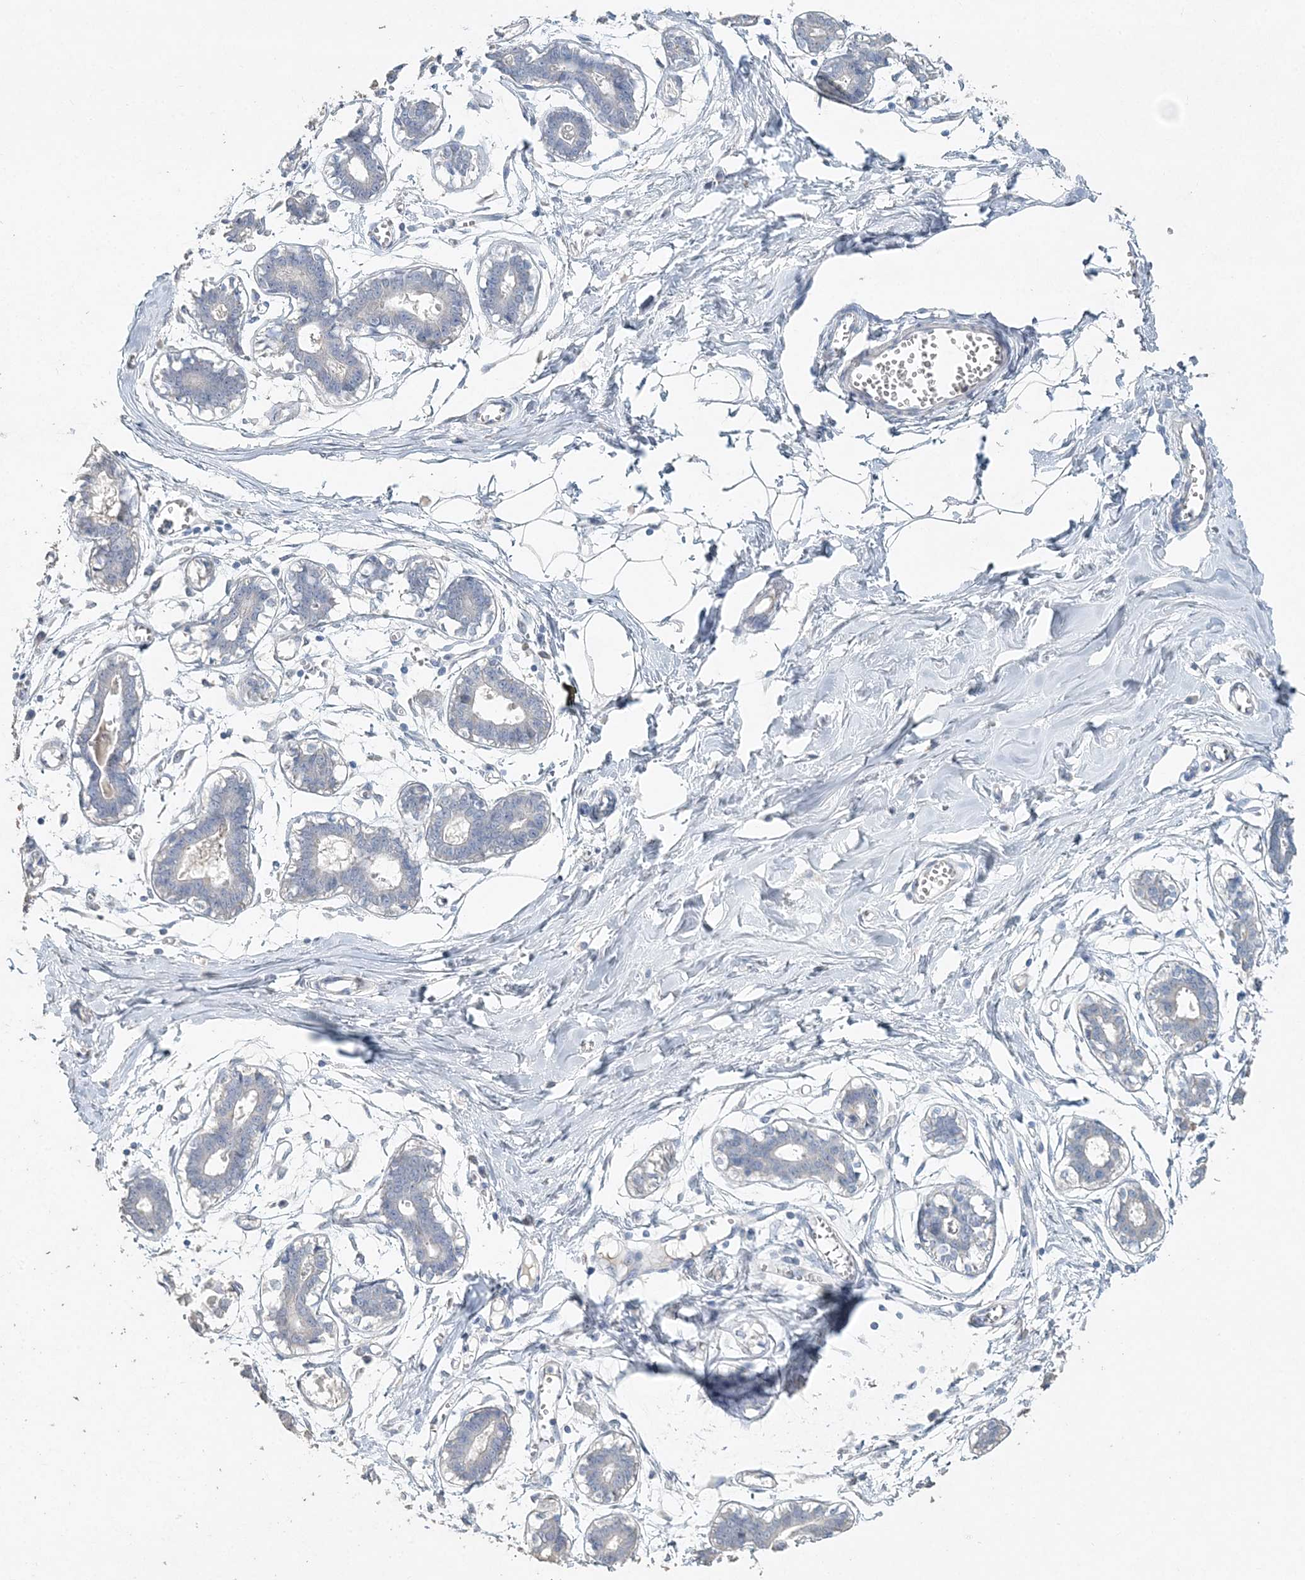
{"staining": {"intensity": "negative", "quantity": "none", "location": "none"}, "tissue": "breast", "cell_type": "Adipocytes", "image_type": "normal", "snomed": [{"axis": "morphology", "description": "Normal tissue, NOS"}, {"axis": "topography", "description": "Breast"}], "caption": "Immunohistochemistry (IHC) micrograph of benign breast stained for a protein (brown), which reveals no positivity in adipocytes.", "gene": "DNAH5", "patient": {"sex": "female", "age": 27}}